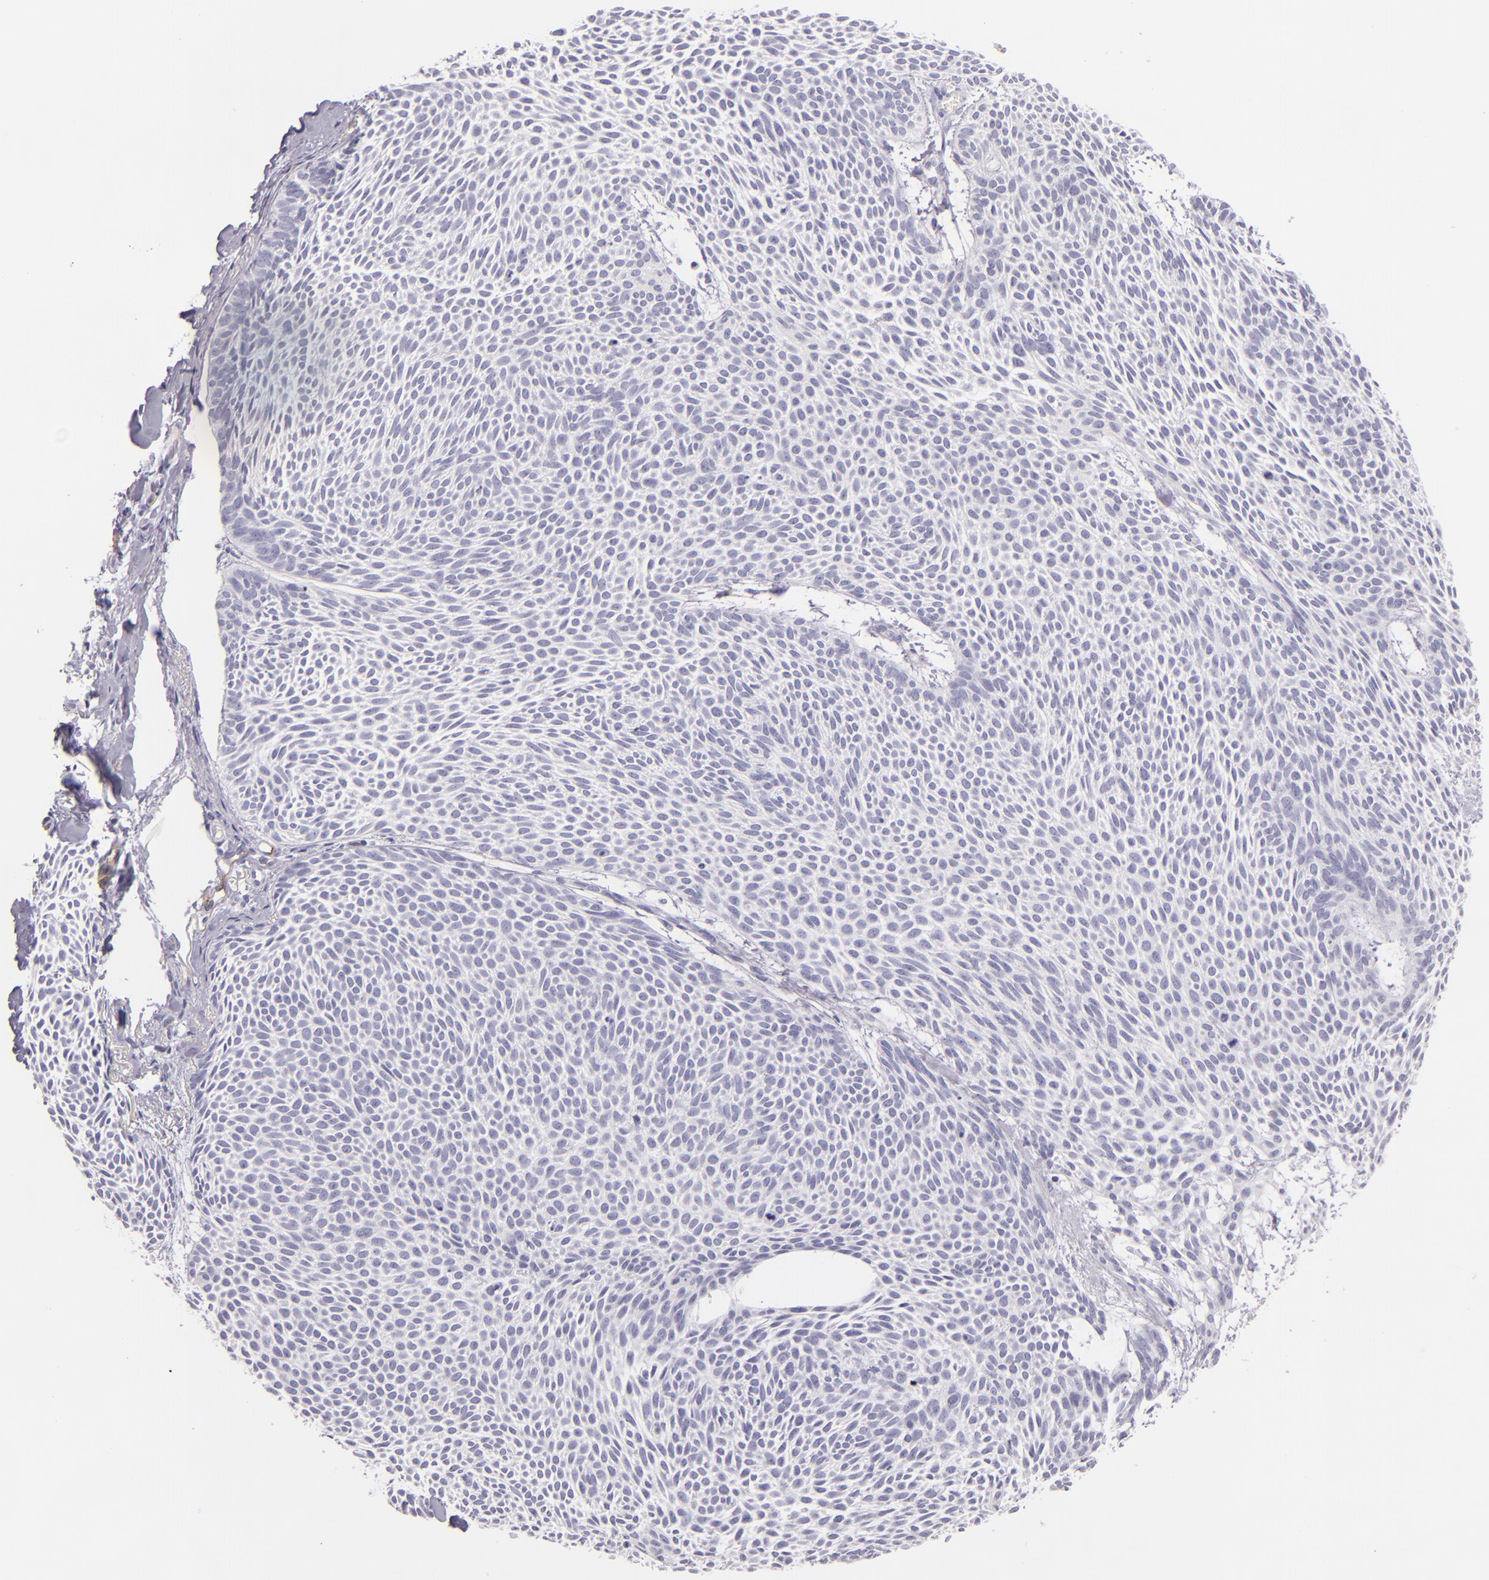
{"staining": {"intensity": "negative", "quantity": "none", "location": "none"}, "tissue": "skin cancer", "cell_type": "Tumor cells", "image_type": "cancer", "snomed": [{"axis": "morphology", "description": "Basal cell carcinoma"}, {"axis": "topography", "description": "Skin"}], "caption": "This image is of skin cancer stained with immunohistochemistry to label a protein in brown with the nuclei are counter-stained blue. There is no expression in tumor cells.", "gene": "ICAM1", "patient": {"sex": "male", "age": 84}}